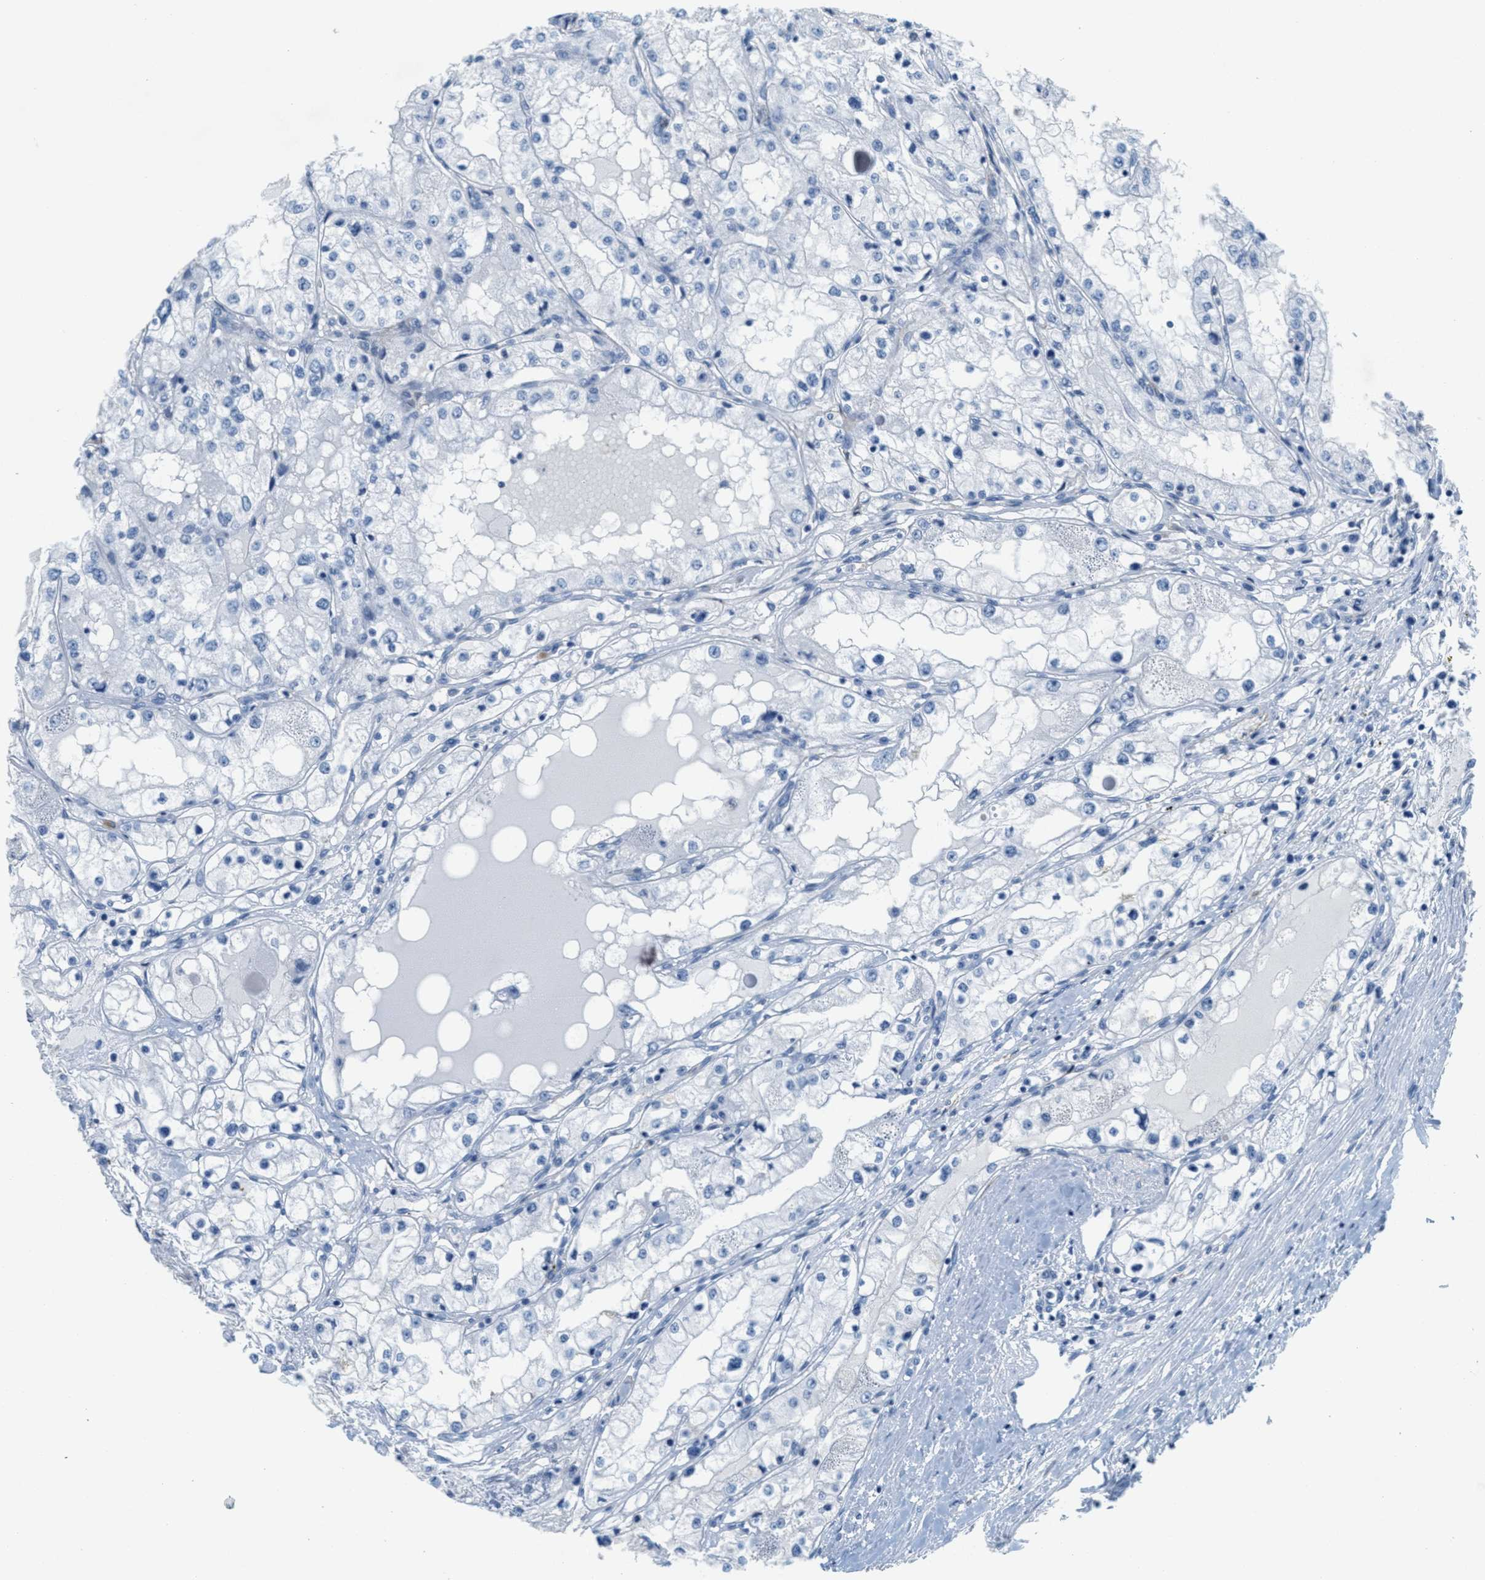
{"staining": {"intensity": "negative", "quantity": "none", "location": "none"}, "tissue": "renal cancer", "cell_type": "Tumor cells", "image_type": "cancer", "snomed": [{"axis": "morphology", "description": "Adenocarcinoma, NOS"}, {"axis": "topography", "description": "Kidney"}], "caption": "There is no significant staining in tumor cells of renal cancer.", "gene": "GPM6A", "patient": {"sex": "male", "age": 68}}